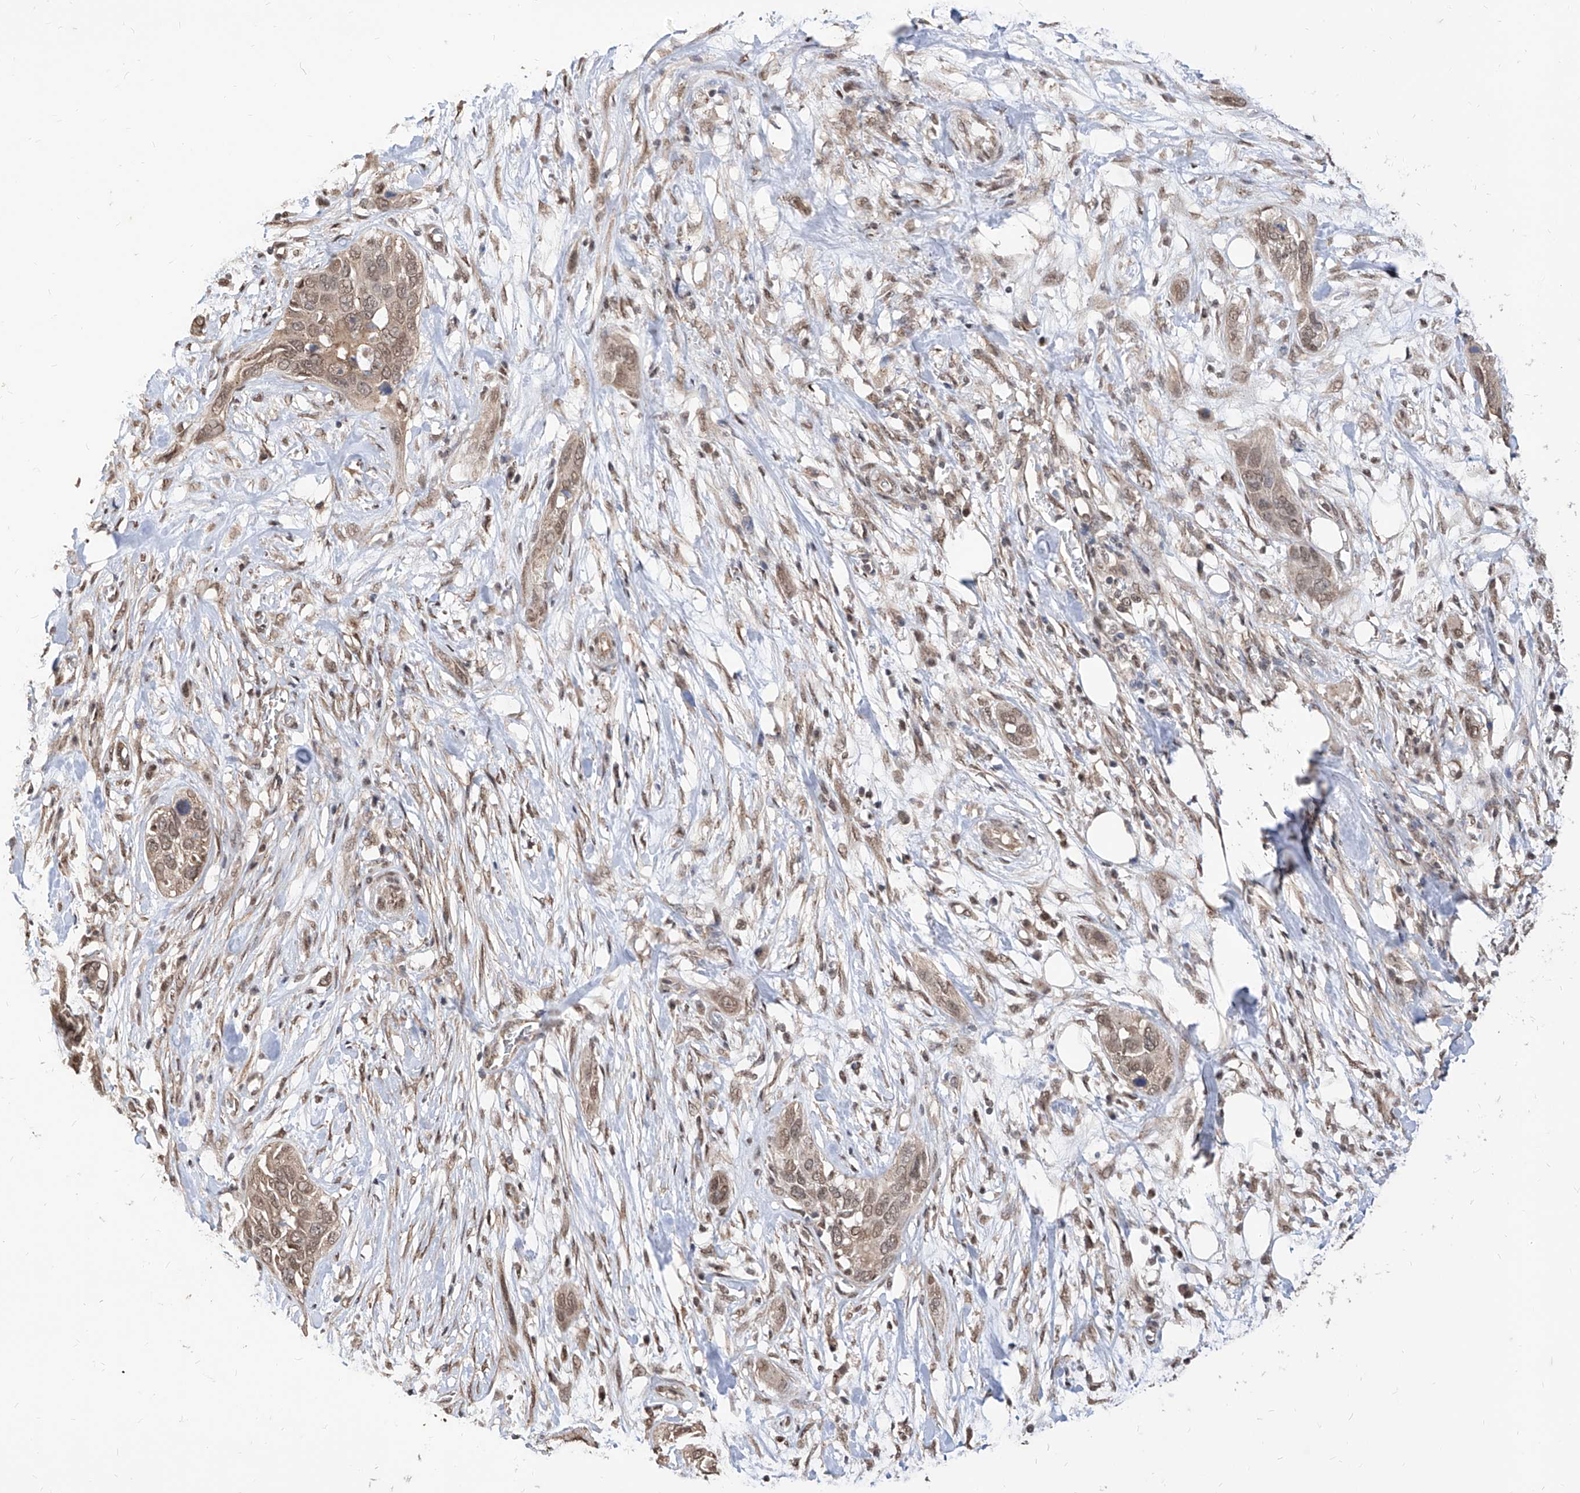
{"staining": {"intensity": "moderate", "quantity": ">75%", "location": "cytoplasmic/membranous,nuclear"}, "tissue": "pancreatic cancer", "cell_type": "Tumor cells", "image_type": "cancer", "snomed": [{"axis": "morphology", "description": "Adenocarcinoma, NOS"}, {"axis": "topography", "description": "Pancreas"}], "caption": "Brown immunohistochemical staining in human pancreatic cancer (adenocarcinoma) shows moderate cytoplasmic/membranous and nuclear positivity in approximately >75% of tumor cells. The staining was performed using DAB to visualize the protein expression in brown, while the nuclei were stained in blue with hematoxylin (Magnification: 20x).", "gene": "C8orf82", "patient": {"sex": "female", "age": 60}}